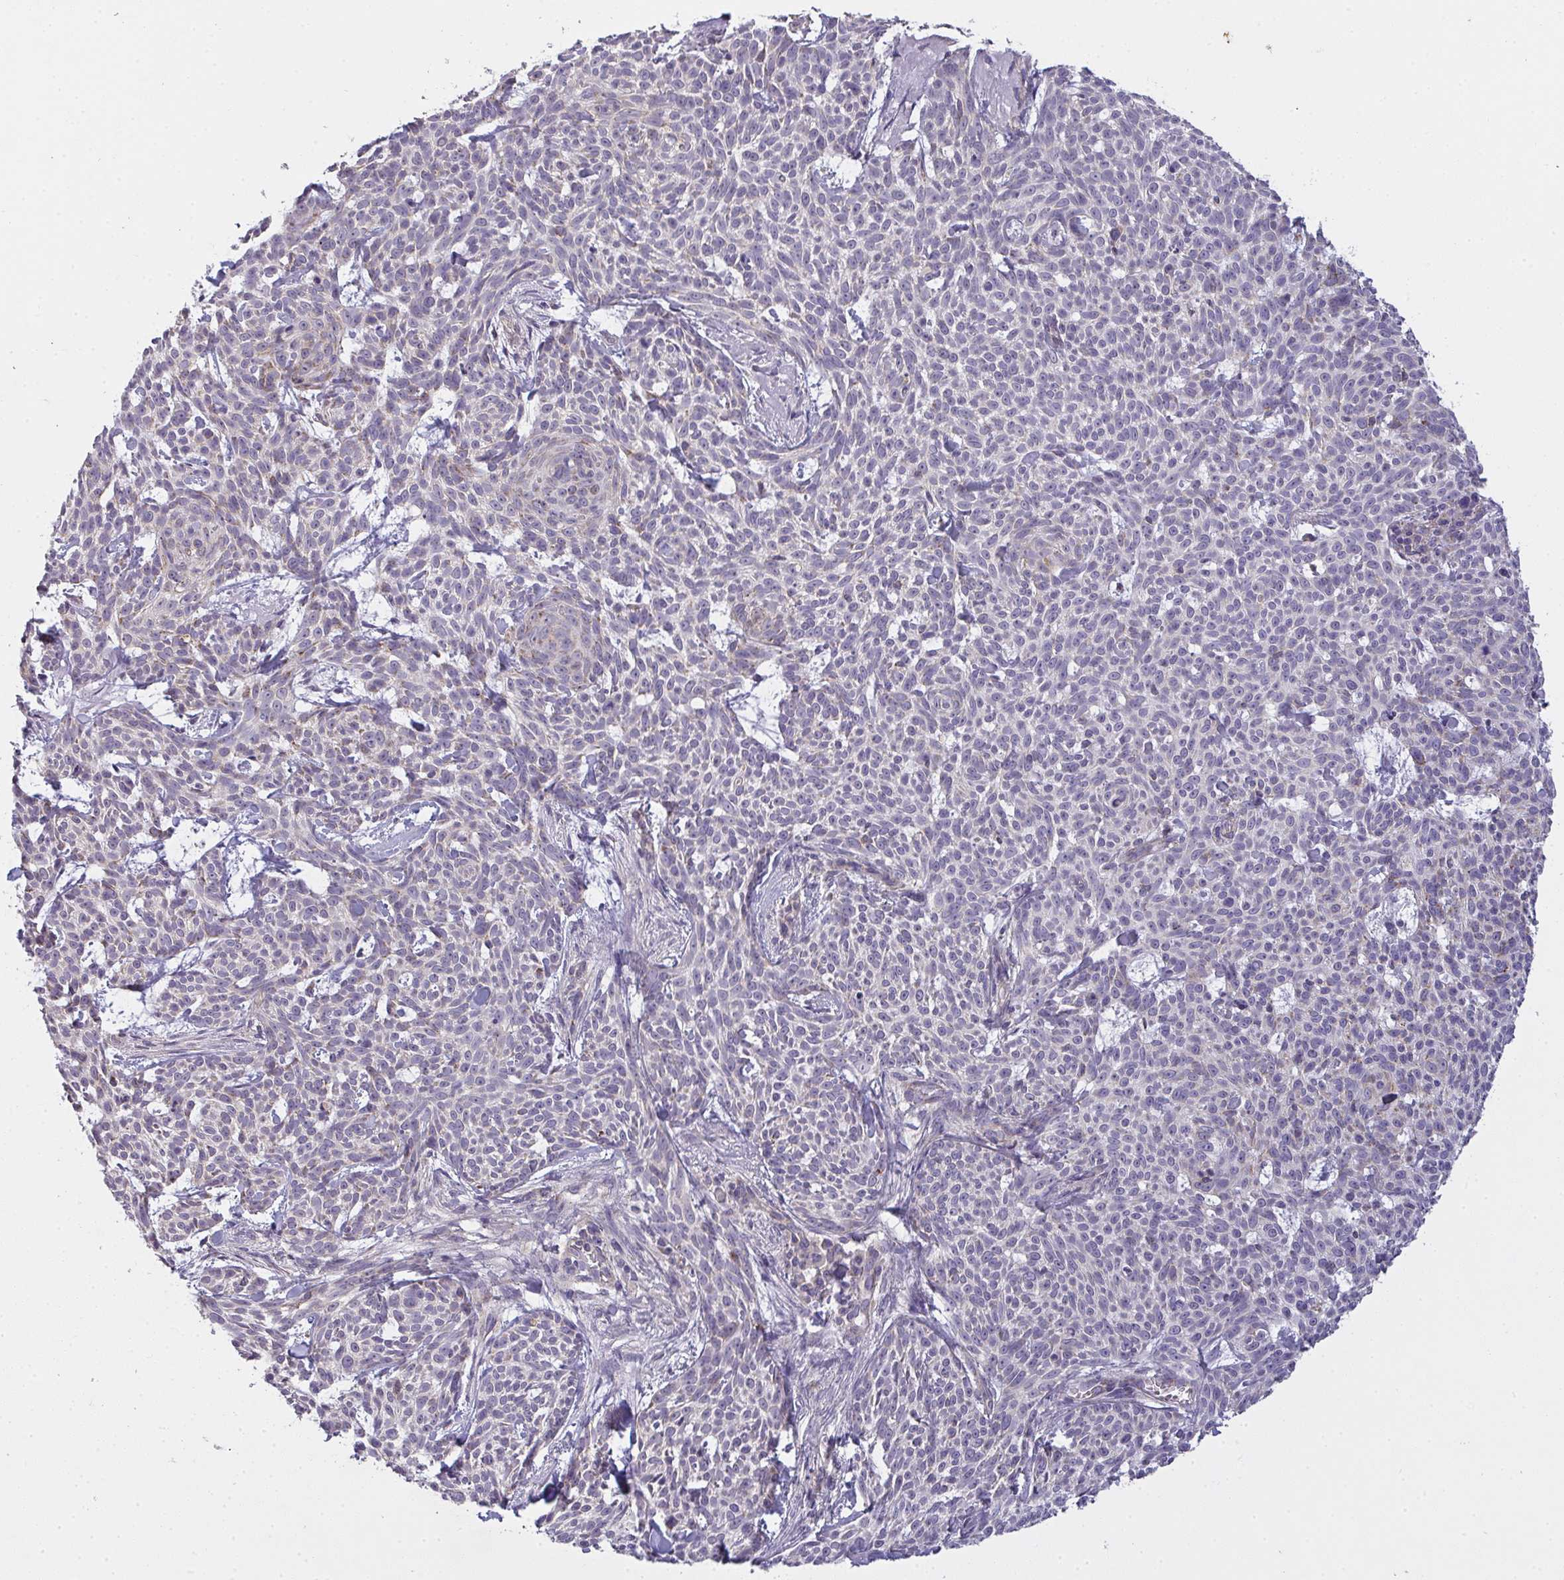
{"staining": {"intensity": "negative", "quantity": "none", "location": "none"}, "tissue": "skin cancer", "cell_type": "Tumor cells", "image_type": "cancer", "snomed": [{"axis": "morphology", "description": "Basal cell carcinoma"}, {"axis": "topography", "description": "Skin"}], "caption": "Skin cancer was stained to show a protein in brown. There is no significant staining in tumor cells. (Brightfield microscopy of DAB IHC at high magnification).", "gene": "TMEM219", "patient": {"sex": "female", "age": 93}}